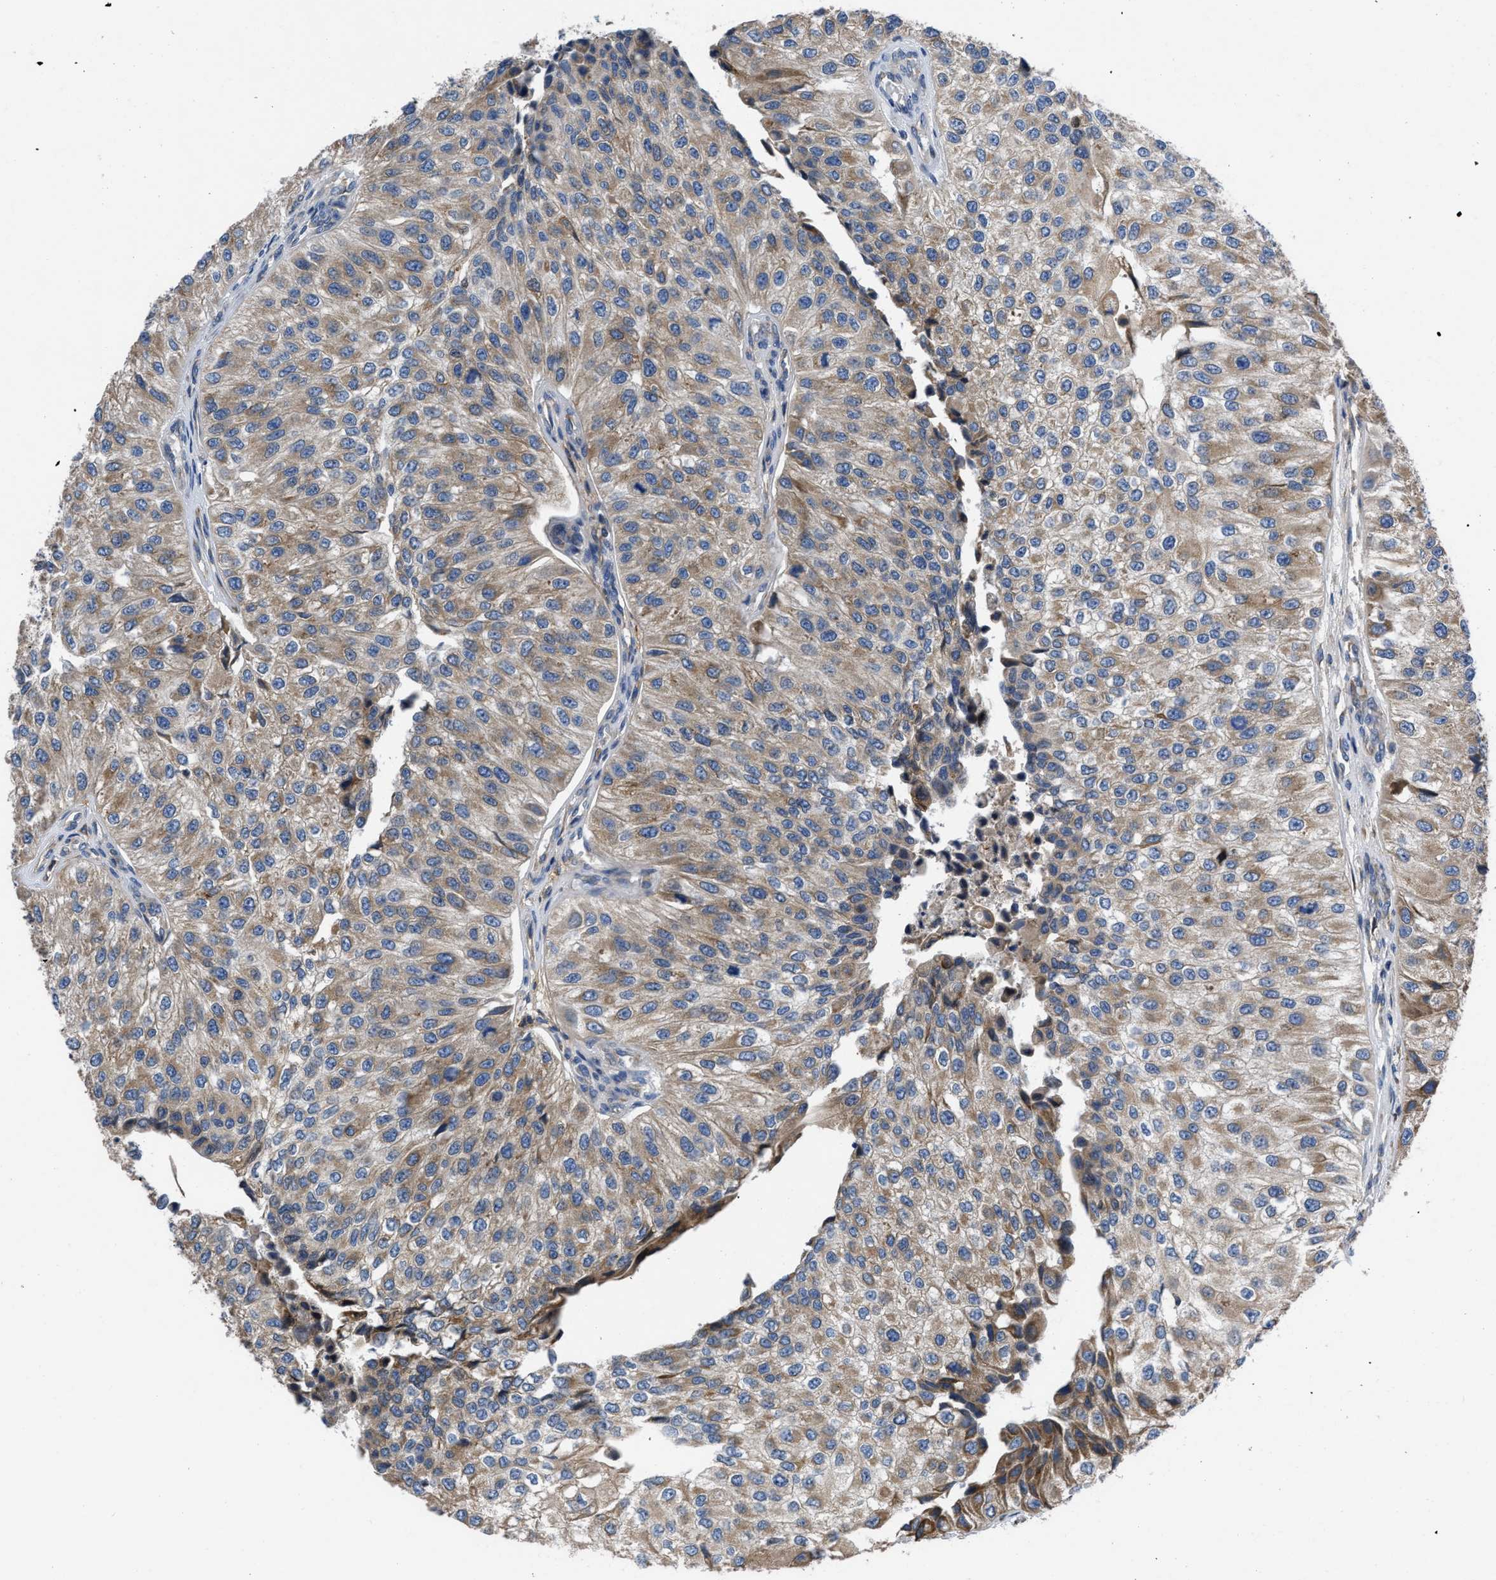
{"staining": {"intensity": "moderate", "quantity": ">75%", "location": "cytoplasmic/membranous"}, "tissue": "urothelial cancer", "cell_type": "Tumor cells", "image_type": "cancer", "snomed": [{"axis": "morphology", "description": "Urothelial carcinoma, High grade"}, {"axis": "topography", "description": "Kidney"}, {"axis": "topography", "description": "Urinary bladder"}], "caption": "Moderate cytoplasmic/membranous expression for a protein is identified in about >75% of tumor cells of urothelial carcinoma (high-grade) using immunohistochemistry (IHC).", "gene": "GGCX", "patient": {"sex": "male", "age": 77}}